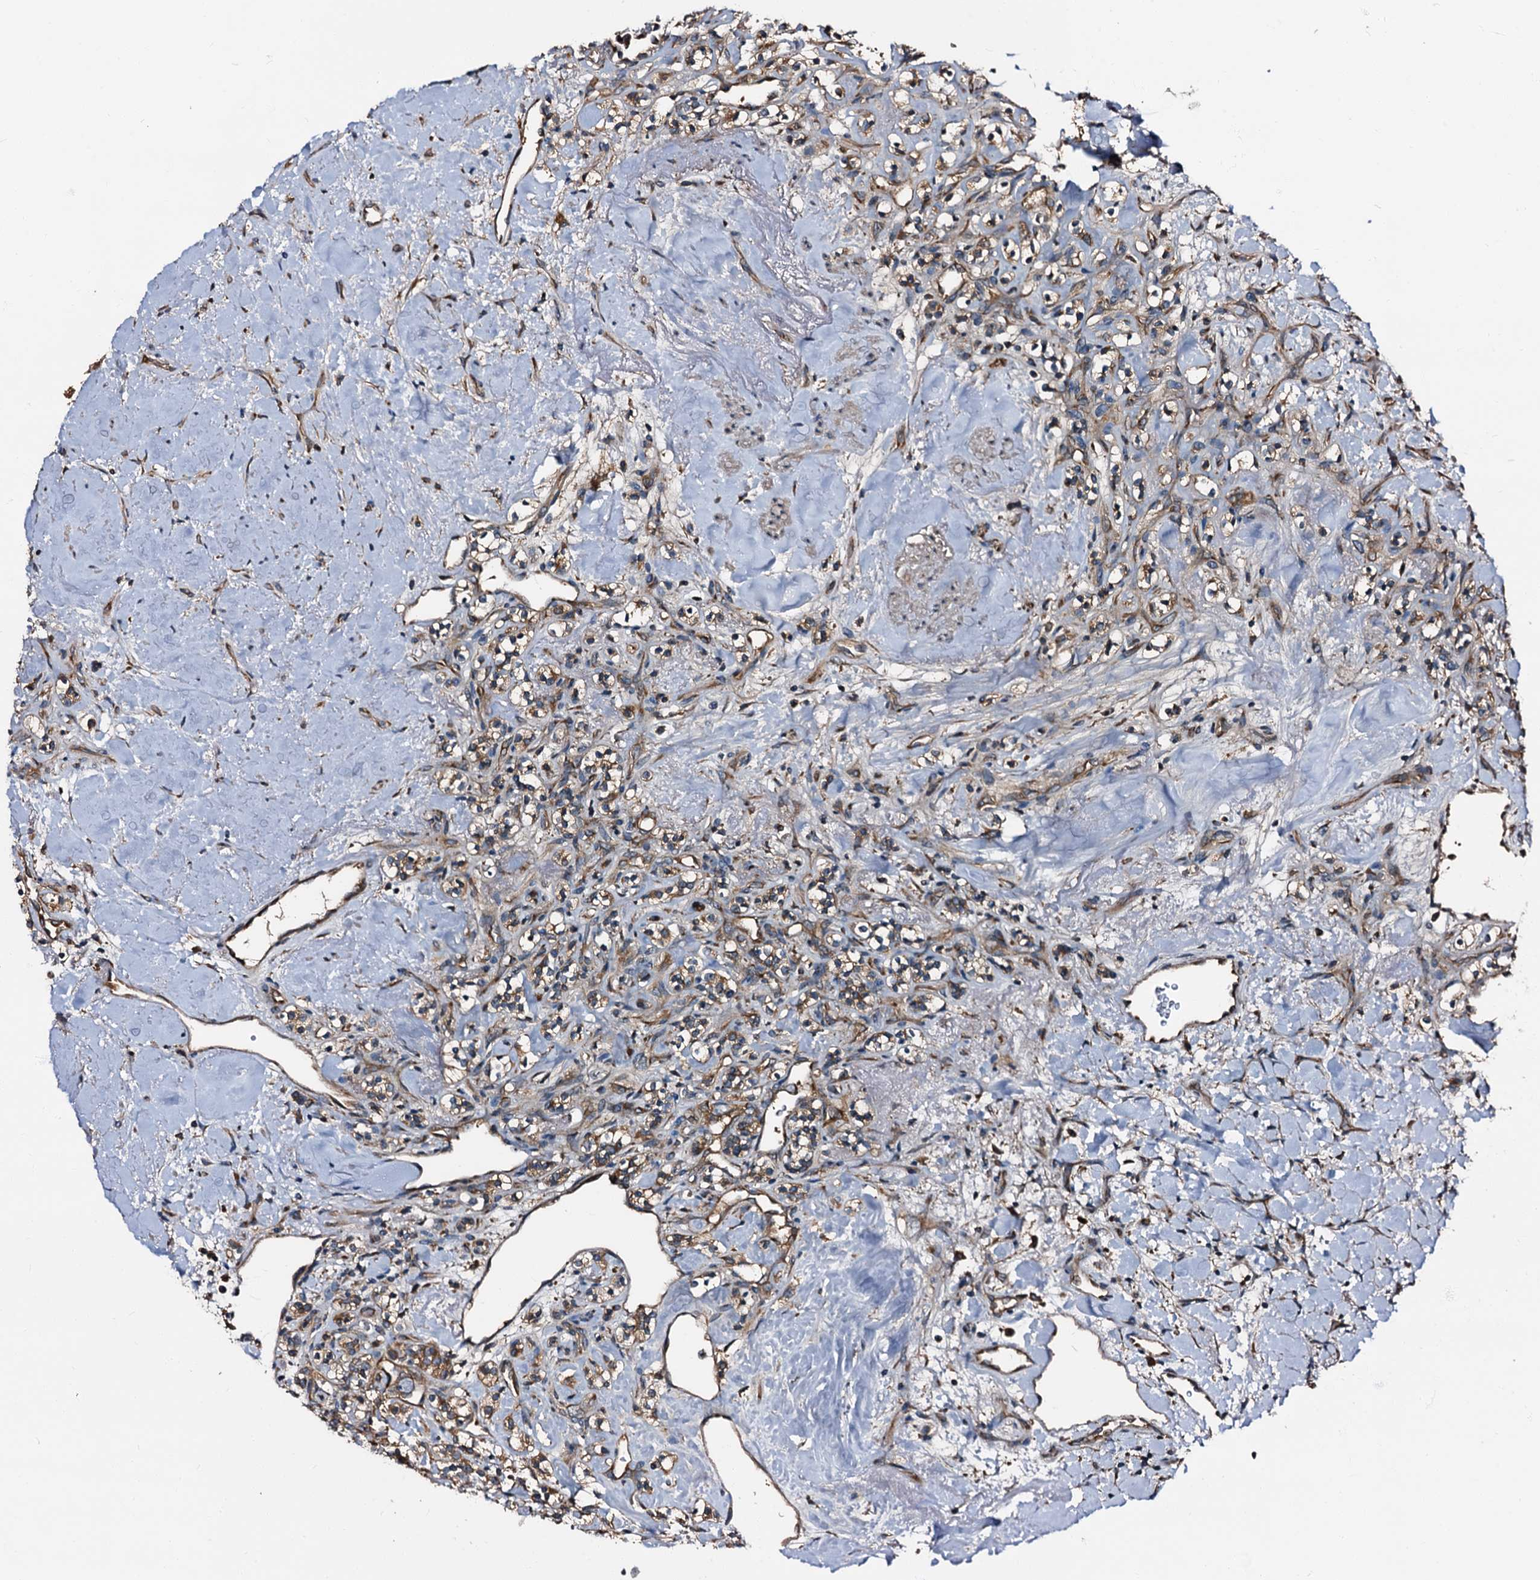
{"staining": {"intensity": "moderate", "quantity": "25%-75%", "location": "cytoplasmic/membranous"}, "tissue": "renal cancer", "cell_type": "Tumor cells", "image_type": "cancer", "snomed": [{"axis": "morphology", "description": "Adenocarcinoma, NOS"}, {"axis": "topography", "description": "Kidney"}], "caption": "Immunohistochemical staining of human renal cancer shows moderate cytoplasmic/membranous protein expression in about 25%-75% of tumor cells. (IHC, brightfield microscopy, high magnification).", "gene": "PEX5", "patient": {"sex": "male", "age": 77}}